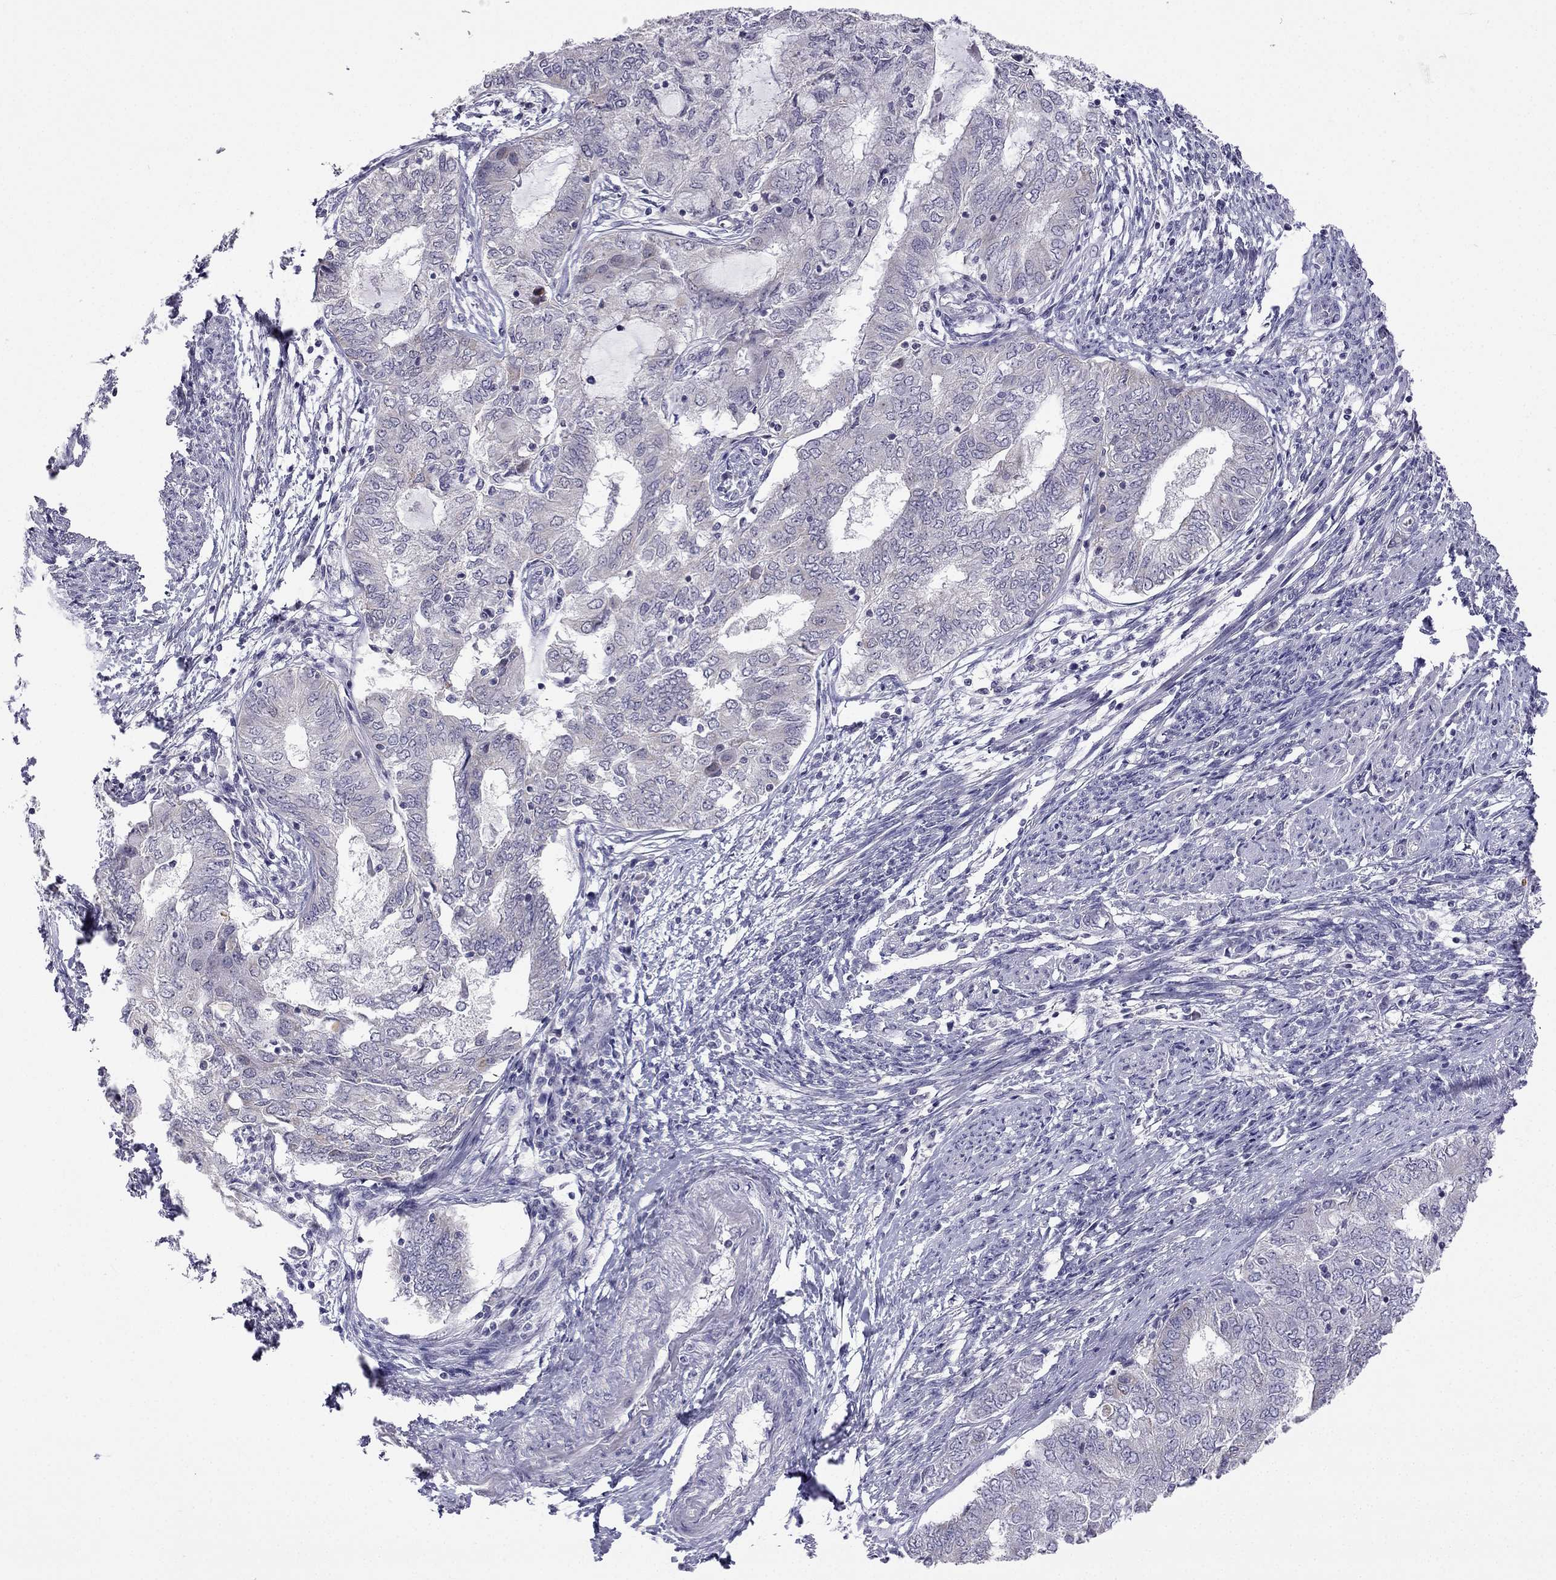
{"staining": {"intensity": "negative", "quantity": "none", "location": "none"}, "tissue": "endometrial cancer", "cell_type": "Tumor cells", "image_type": "cancer", "snomed": [{"axis": "morphology", "description": "Adenocarcinoma, NOS"}, {"axis": "topography", "description": "Endometrium"}], "caption": "Endometrial cancer was stained to show a protein in brown. There is no significant positivity in tumor cells. The staining was performed using DAB (3,3'-diaminobenzidine) to visualize the protein expression in brown, while the nuclei were stained in blue with hematoxylin (Magnification: 20x).", "gene": "C5orf49", "patient": {"sex": "female", "age": 62}}